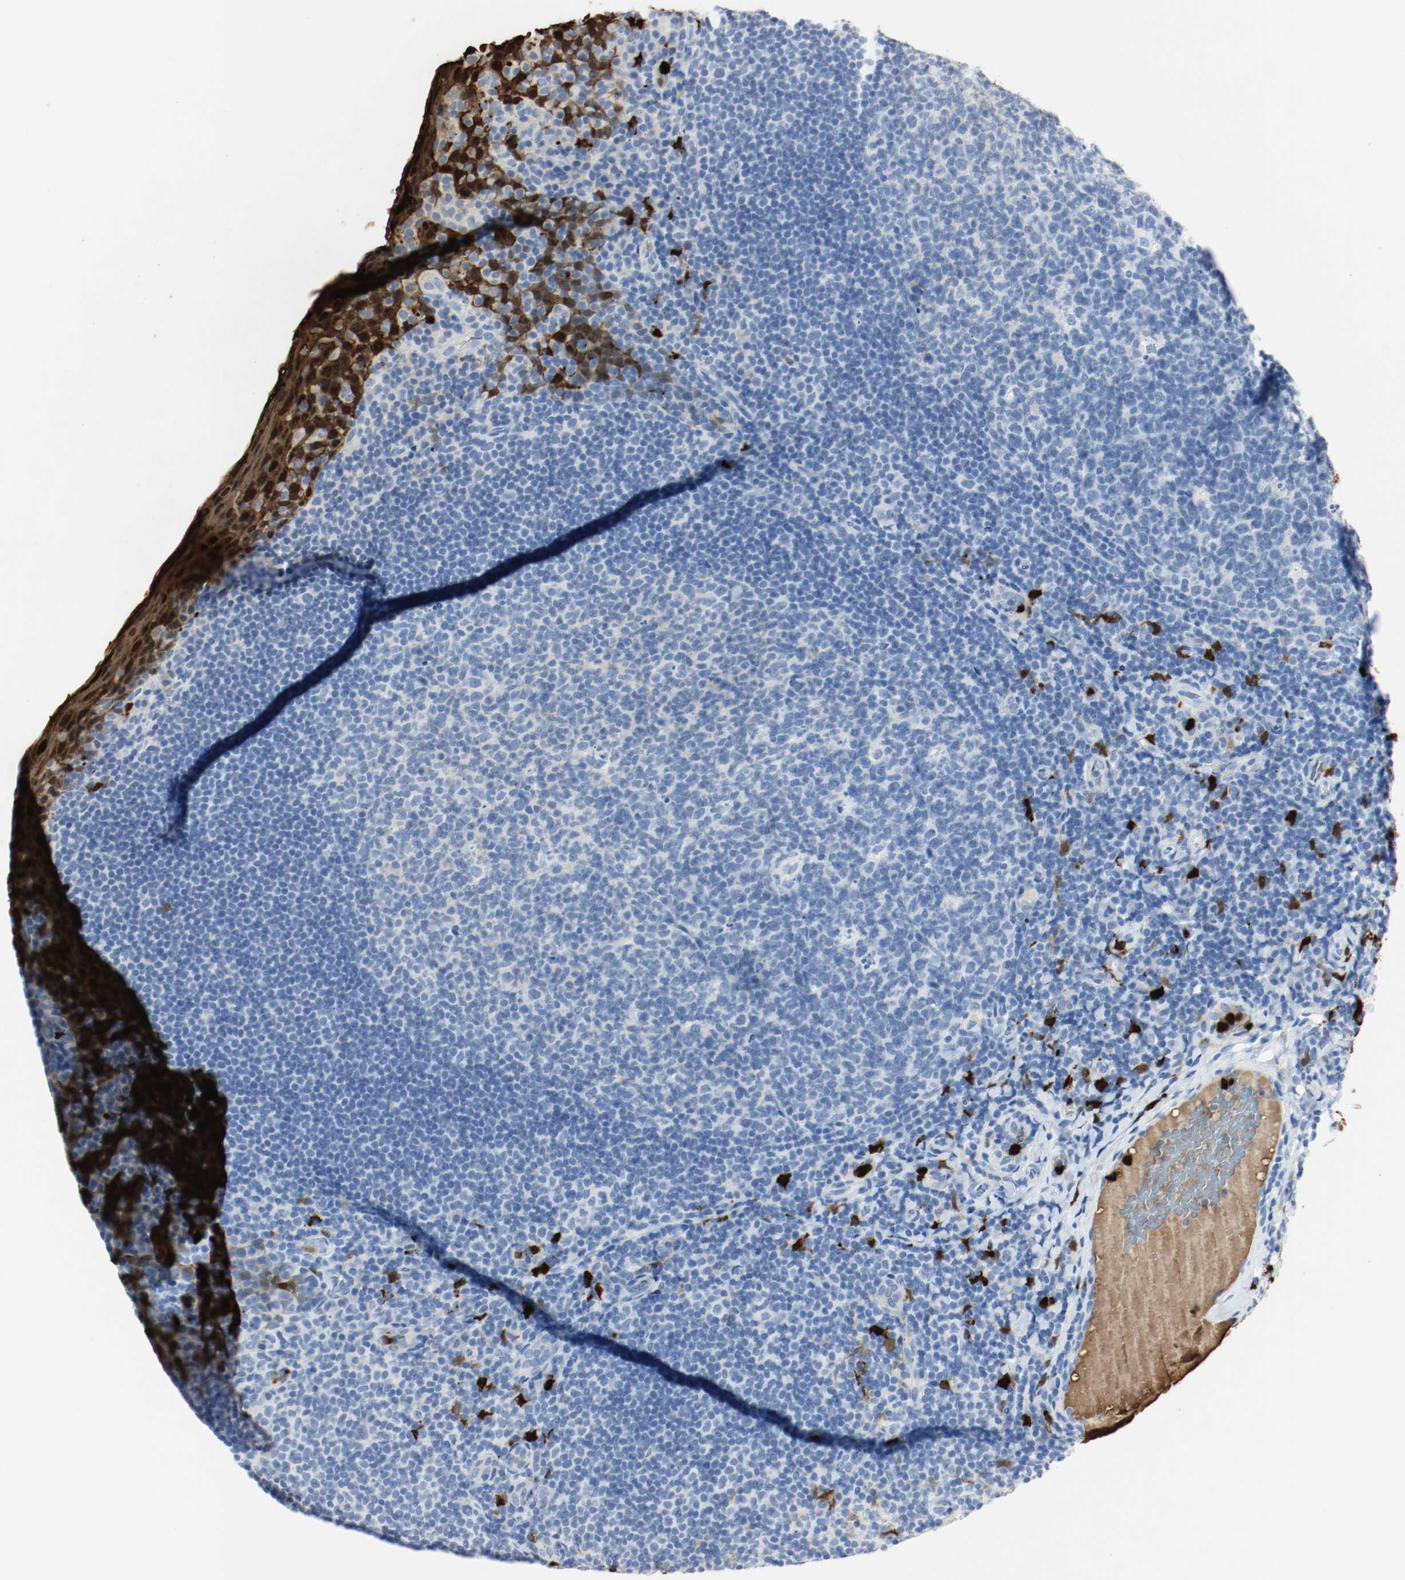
{"staining": {"intensity": "negative", "quantity": "none", "location": "none"}, "tissue": "tonsil", "cell_type": "Germinal center cells", "image_type": "normal", "snomed": [{"axis": "morphology", "description": "Normal tissue, NOS"}, {"axis": "topography", "description": "Tonsil"}], "caption": "The immunohistochemistry (IHC) image has no significant positivity in germinal center cells of tonsil. (DAB immunohistochemistry with hematoxylin counter stain).", "gene": "S100A9", "patient": {"sex": "male", "age": 17}}